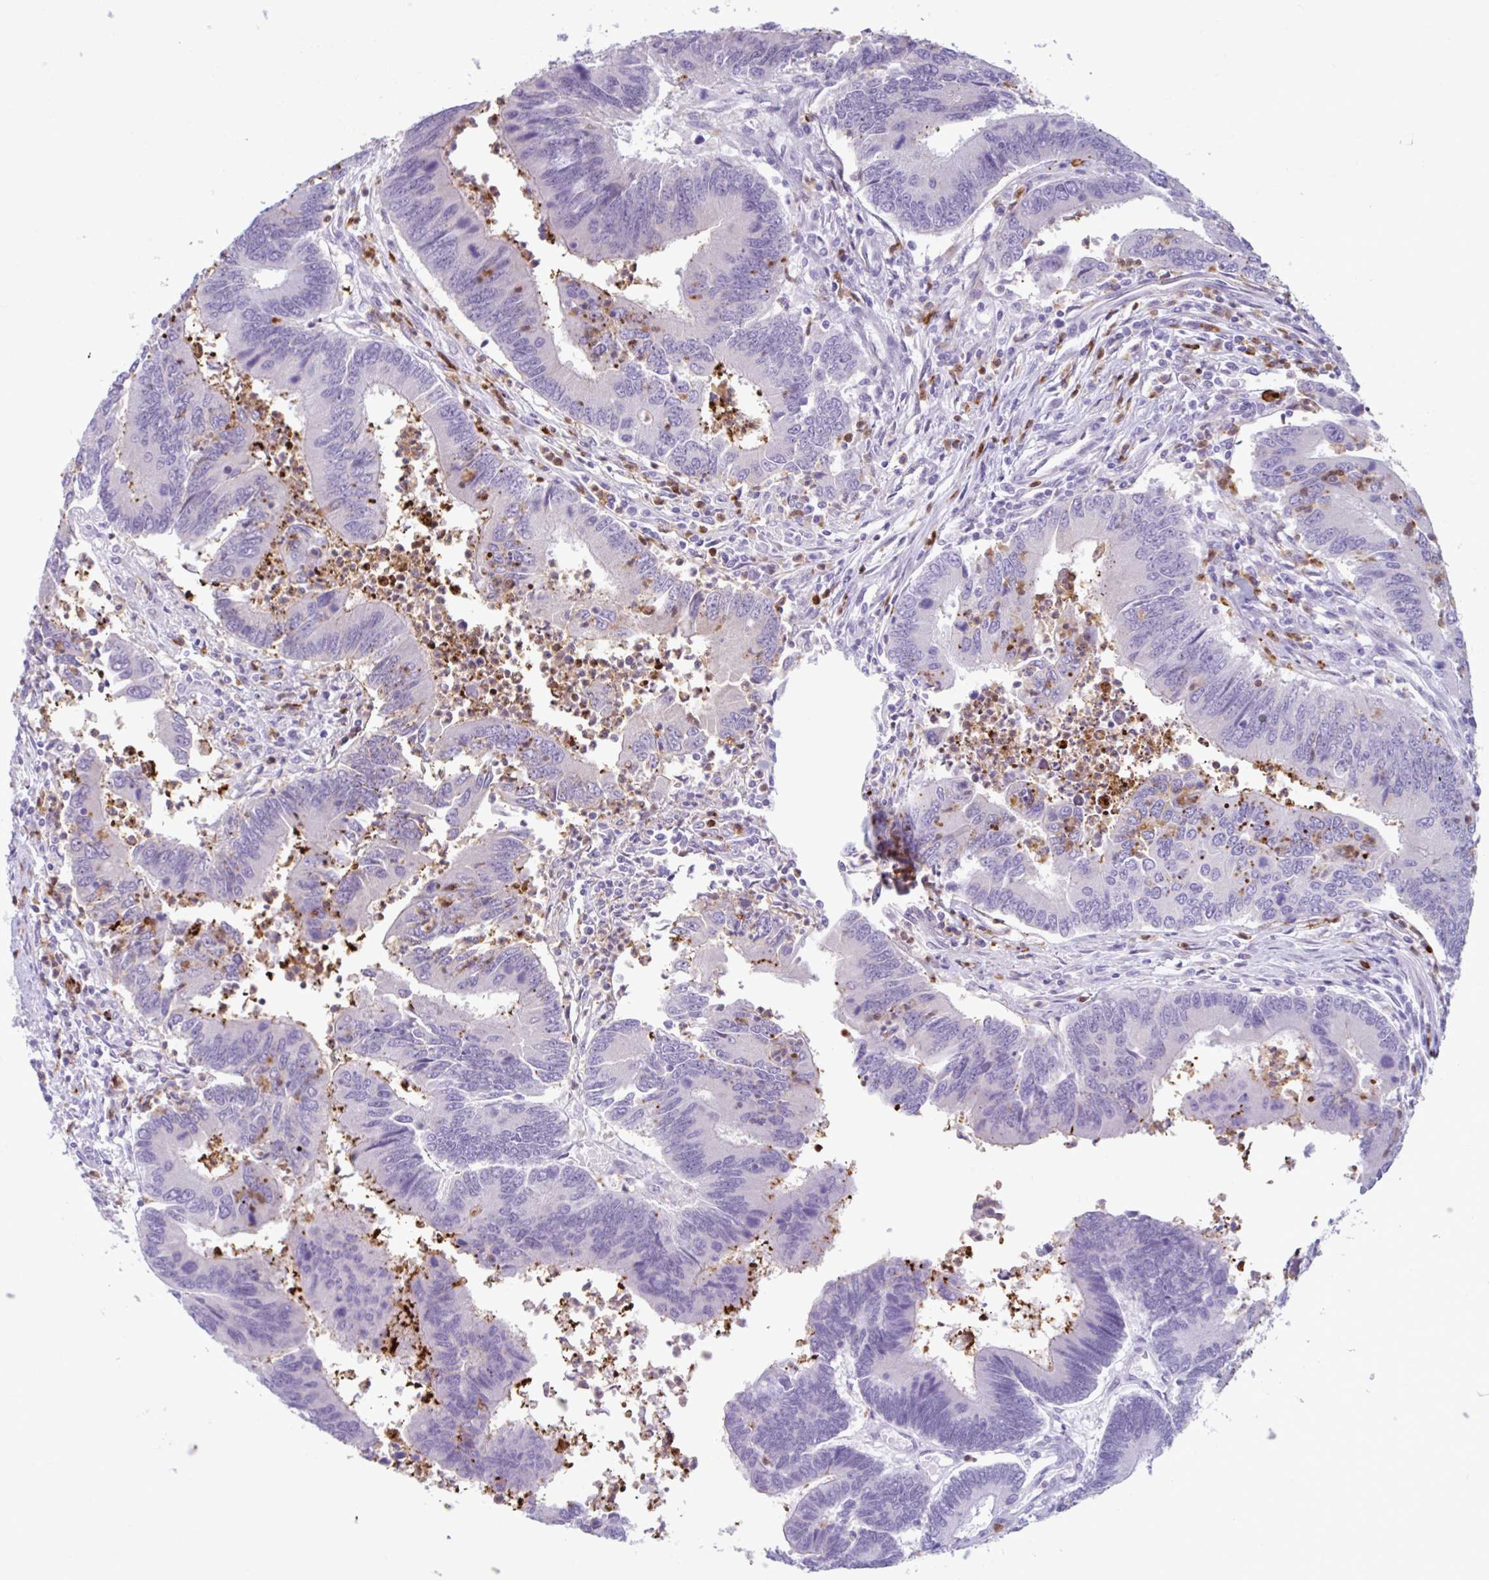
{"staining": {"intensity": "negative", "quantity": "none", "location": "none"}, "tissue": "colorectal cancer", "cell_type": "Tumor cells", "image_type": "cancer", "snomed": [{"axis": "morphology", "description": "Adenocarcinoma, NOS"}, {"axis": "topography", "description": "Colon"}], "caption": "The micrograph exhibits no staining of tumor cells in adenocarcinoma (colorectal).", "gene": "CEP120", "patient": {"sex": "female", "age": 67}}